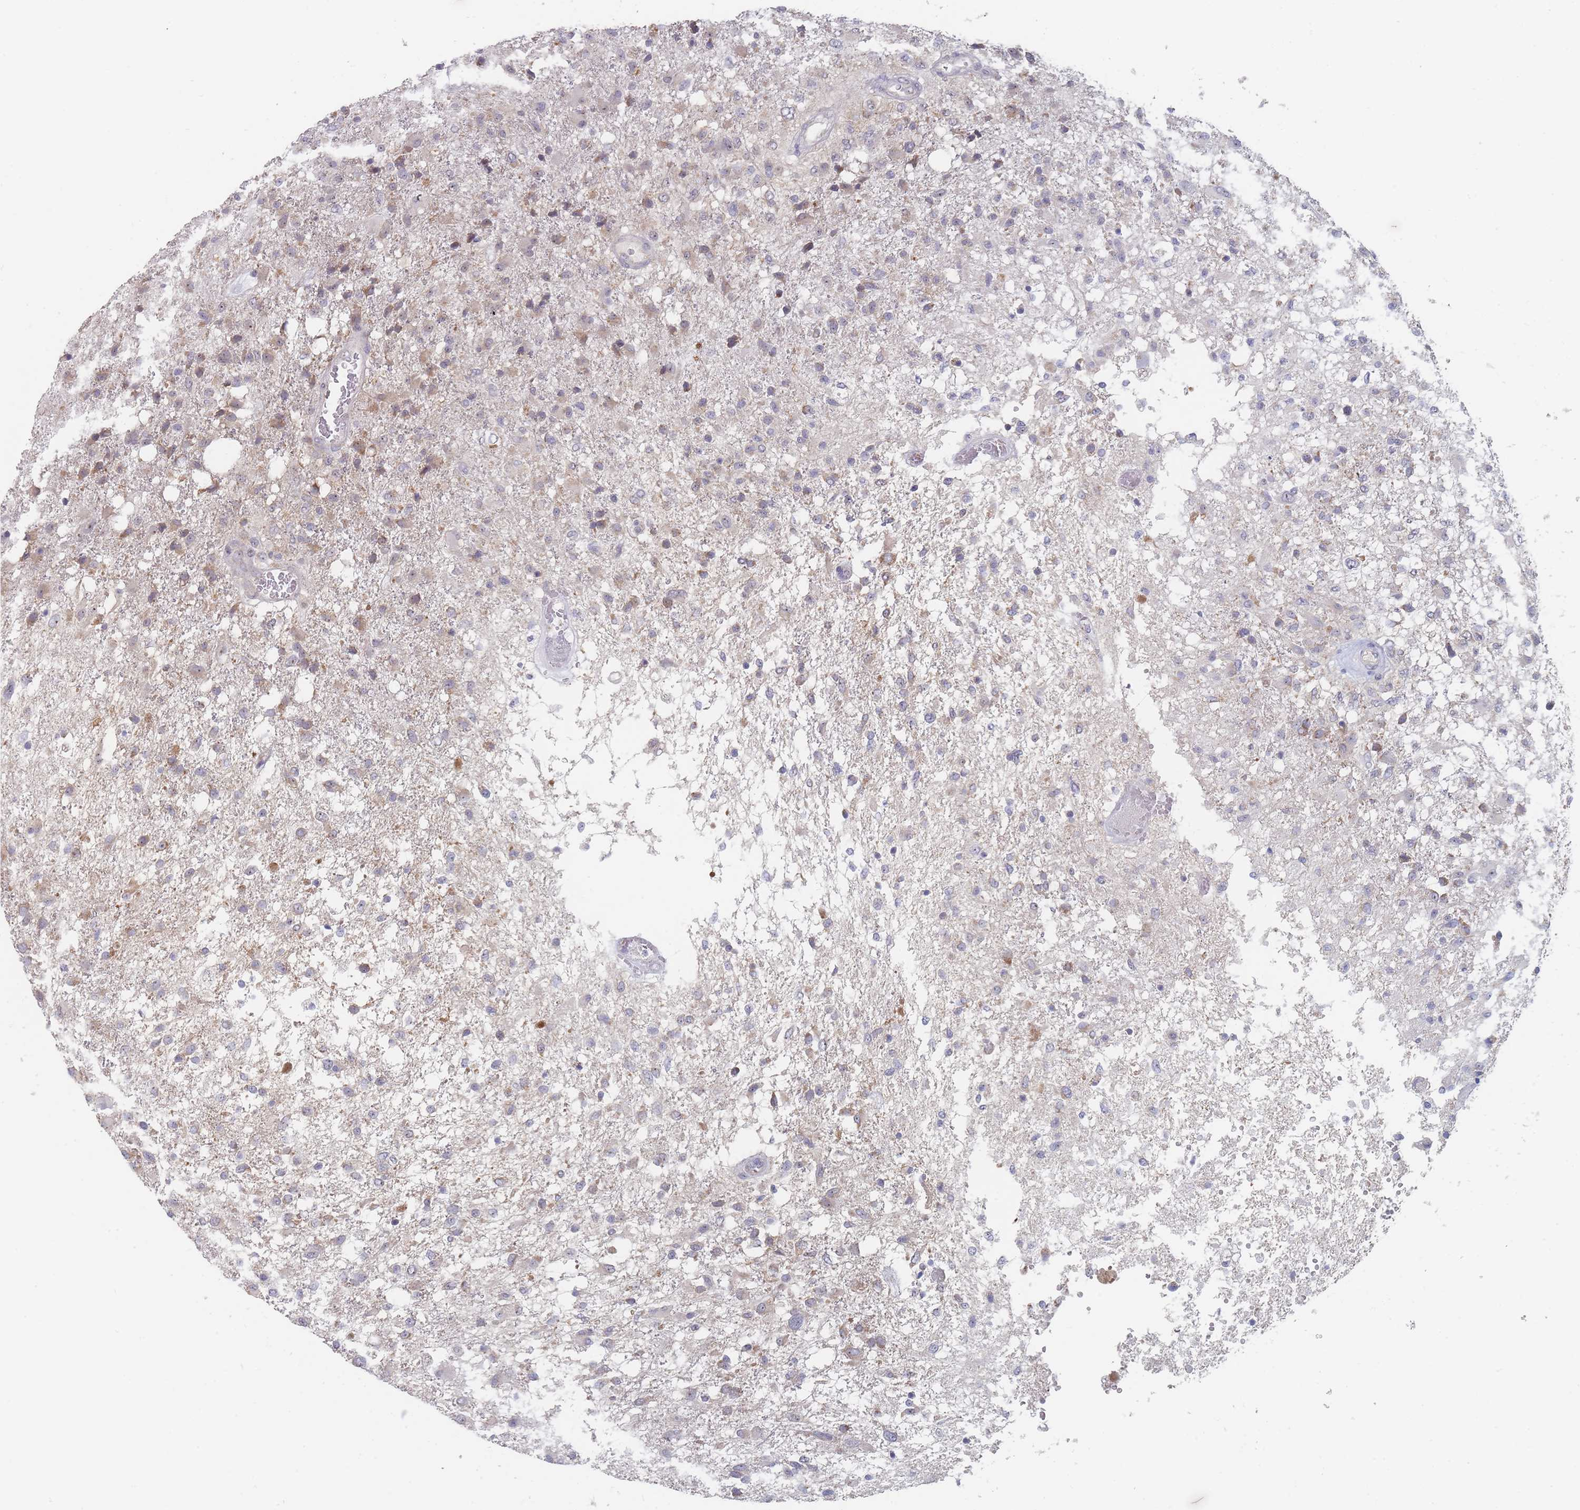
{"staining": {"intensity": "weak", "quantity": "<25%", "location": "cytoplasmic/membranous"}, "tissue": "glioma", "cell_type": "Tumor cells", "image_type": "cancer", "snomed": [{"axis": "morphology", "description": "Glioma, malignant, High grade"}, {"axis": "topography", "description": "Brain"}], "caption": "The micrograph demonstrates no significant expression in tumor cells of glioma. (Immunohistochemistry (ihc), brightfield microscopy, high magnification).", "gene": "RNF8", "patient": {"sex": "female", "age": 74}}